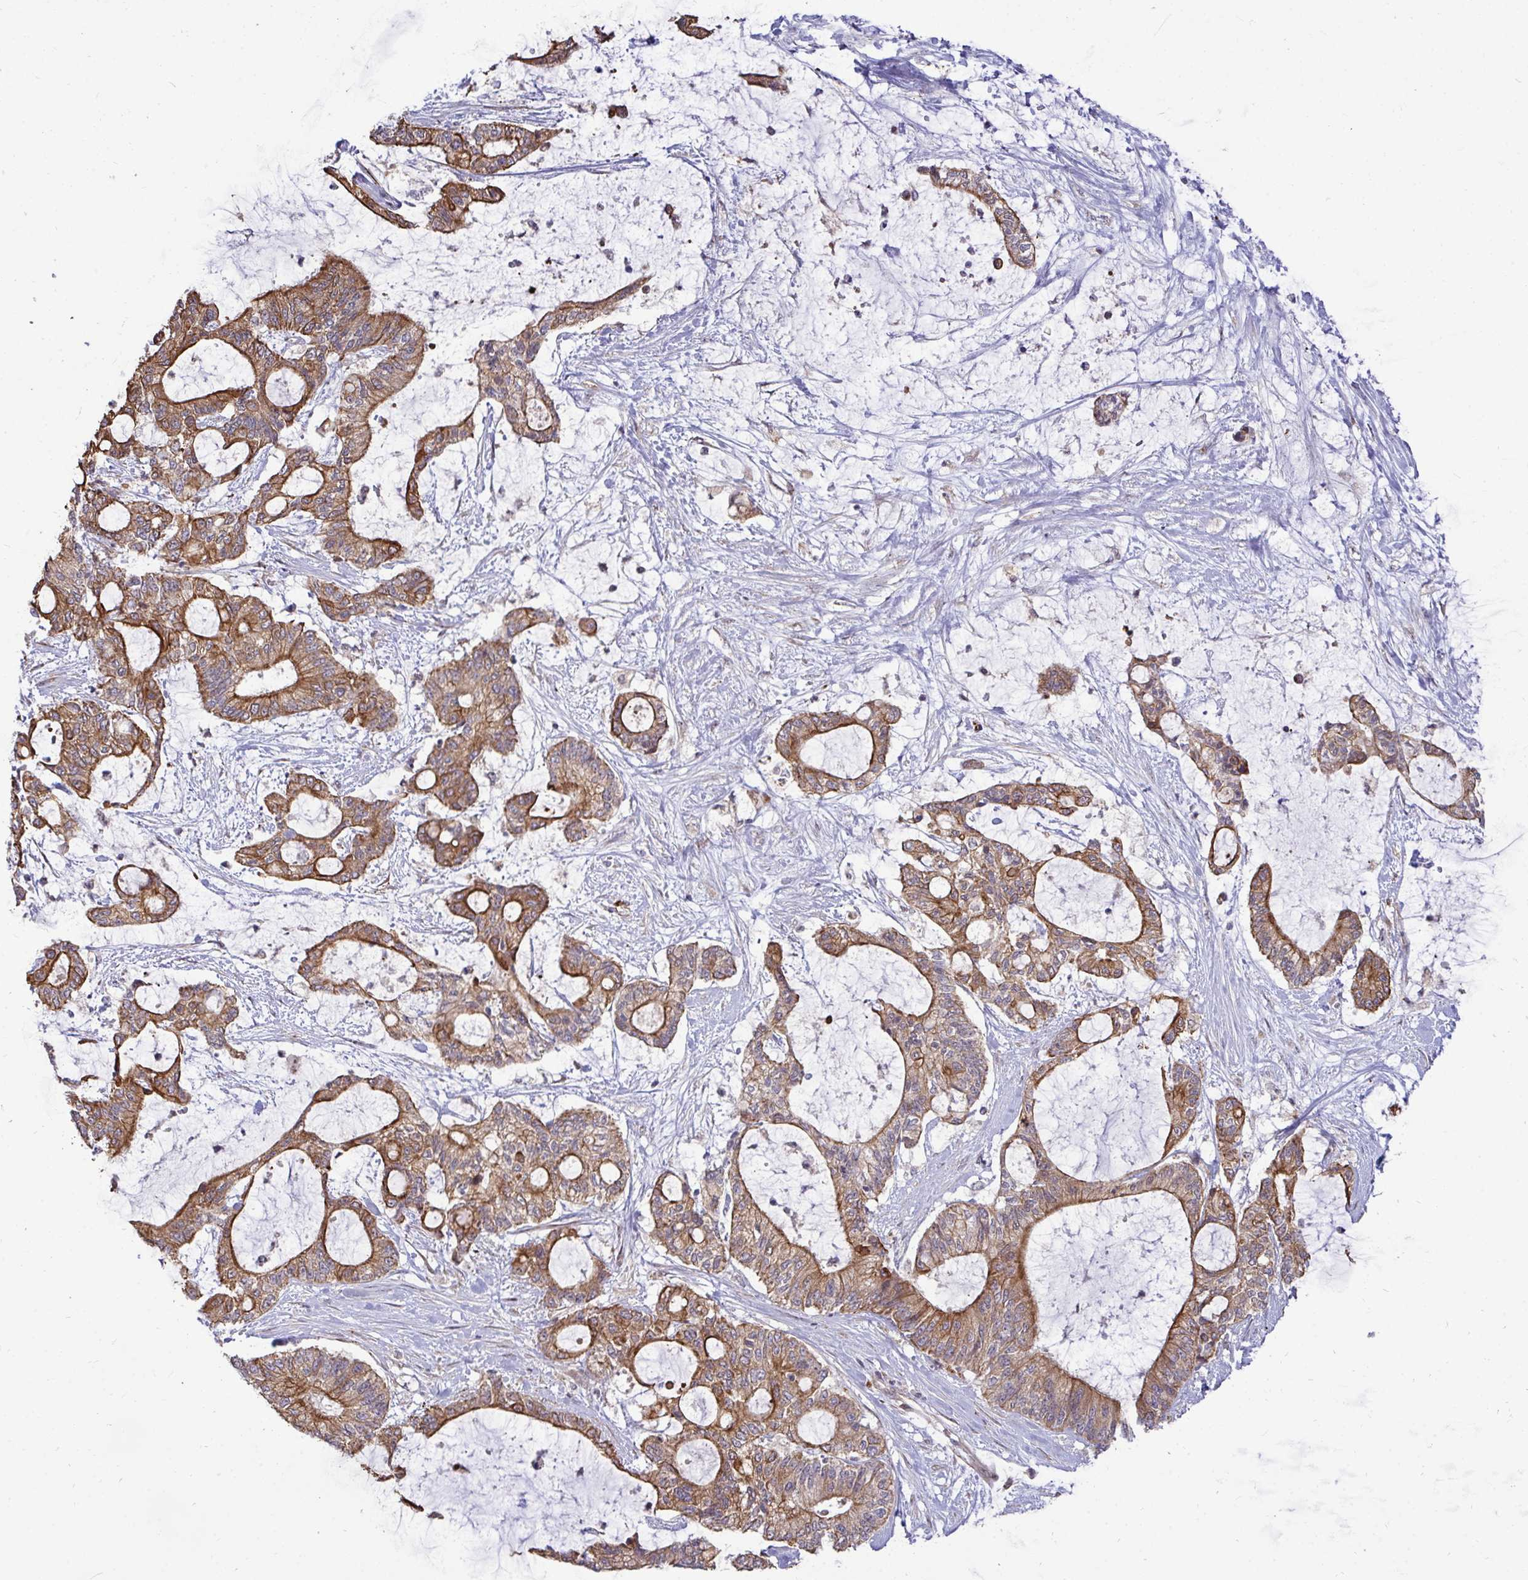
{"staining": {"intensity": "moderate", "quantity": ">75%", "location": "cytoplasmic/membranous"}, "tissue": "liver cancer", "cell_type": "Tumor cells", "image_type": "cancer", "snomed": [{"axis": "morphology", "description": "Normal tissue, NOS"}, {"axis": "morphology", "description": "Cholangiocarcinoma"}, {"axis": "topography", "description": "Liver"}, {"axis": "topography", "description": "Peripheral nerve tissue"}], "caption": "Brown immunohistochemical staining in liver cancer (cholangiocarcinoma) exhibits moderate cytoplasmic/membranous staining in approximately >75% of tumor cells.", "gene": "TRIM44", "patient": {"sex": "female", "age": 73}}